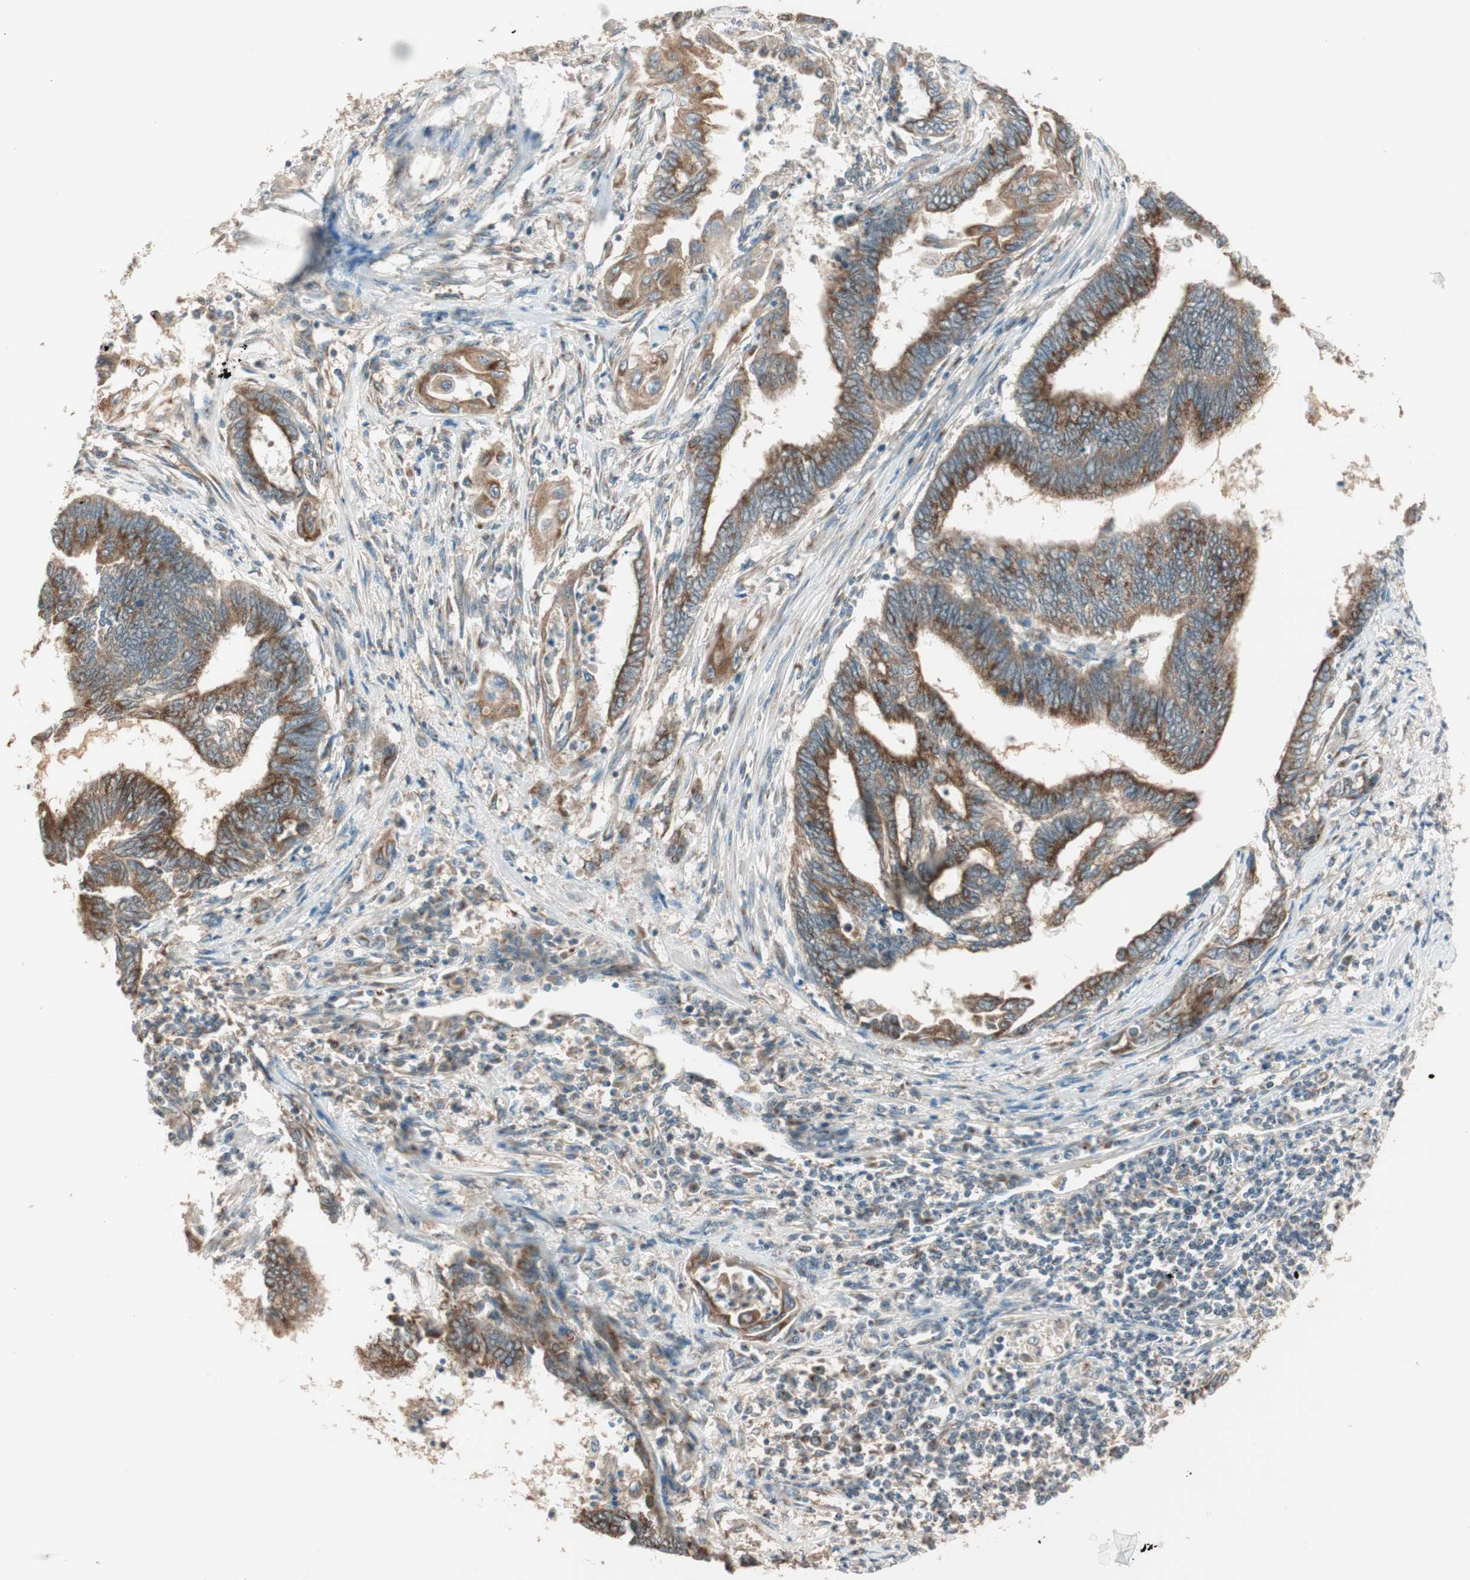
{"staining": {"intensity": "strong", "quantity": ">75%", "location": "cytoplasmic/membranous"}, "tissue": "endometrial cancer", "cell_type": "Tumor cells", "image_type": "cancer", "snomed": [{"axis": "morphology", "description": "Adenocarcinoma, NOS"}, {"axis": "topography", "description": "Uterus"}, {"axis": "topography", "description": "Endometrium"}], "caption": "Endometrial adenocarcinoma tissue demonstrates strong cytoplasmic/membranous positivity in approximately >75% of tumor cells", "gene": "SEC16A", "patient": {"sex": "female", "age": 70}}